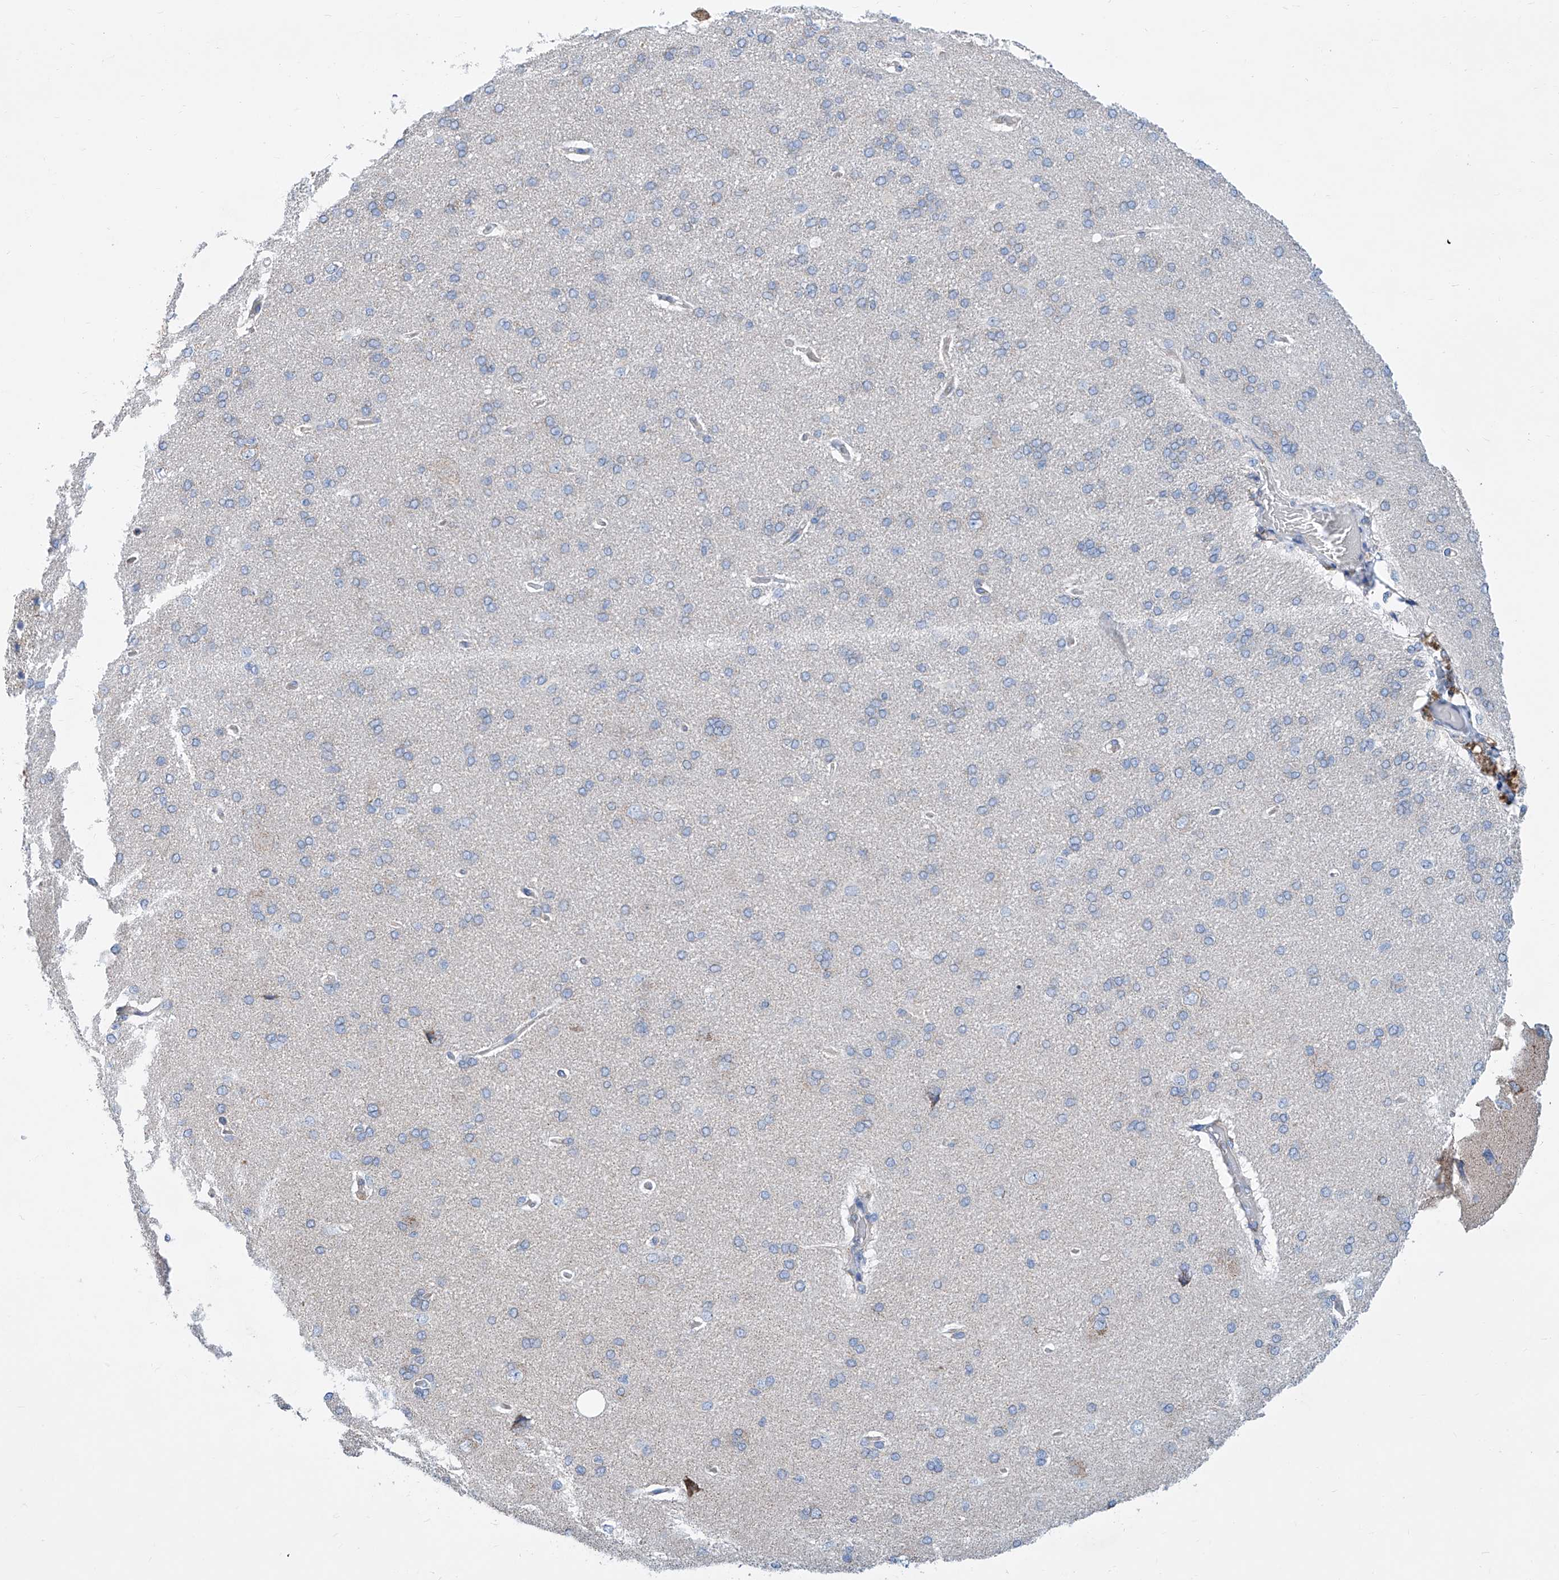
{"staining": {"intensity": "weak", "quantity": "25%-75%", "location": "cytoplasmic/membranous"}, "tissue": "cerebral cortex", "cell_type": "Endothelial cells", "image_type": "normal", "snomed": [{"axis": "morphology", "description": "Normal tissue, NOS"}, {"axis": "topography", "description": "Cerebral cortex"}], "caption": "A high-resolution histopathology image shows IHC staining of benign cerebral cortex, which reveals weak cytoplasmic/membranous expression in about 25%-75% of endothelial cells. The staining was performed using DAB, with brown indicating positive protein expression. Nuclei are stained blue with hematoxylin.", "gene": "MAD2L1", "patient": {"sex": "male", "age": 62}}